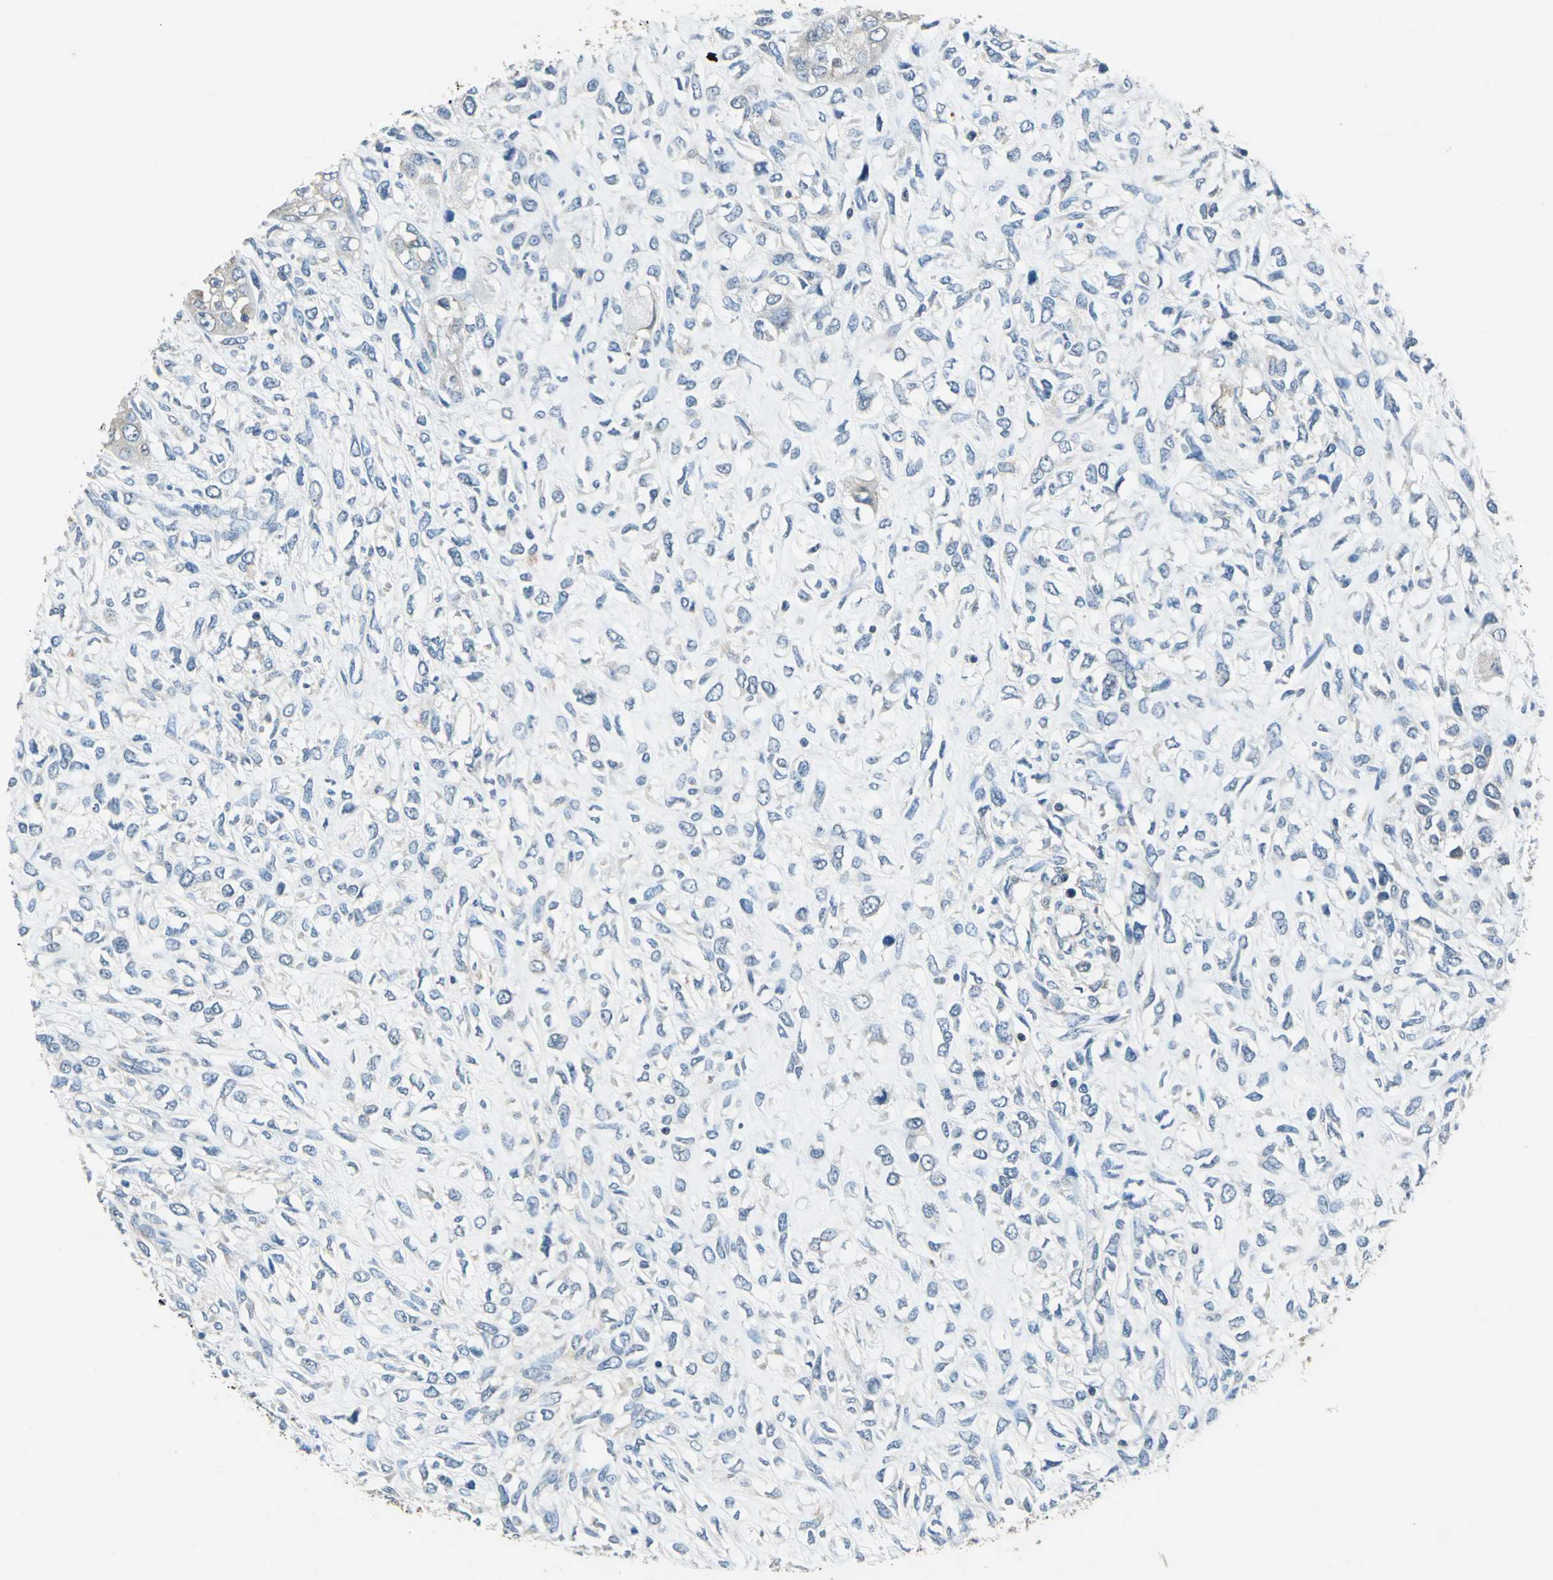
{"staining": {"intensity": "negative", "quantity": "none", "location": "none"}, "tissue": "head and neck cancer", "cell_type": "Tumor cells", "image_type": "cancer", "snomed": [{"axis": "morphology", "description": "Necrosis, NOS"}, {"axis": "morphology", "description": "Neoplasm, malignant, NOS"}, {"axis": "topography", "description": "Salivary gland"}, {"axis": "topography", "description": "Head-Neck"}], "caption": "Head and neck neoplasm (malignant) stained for a protein using IHC displays no staining tumor cells.", "gene": "PRKCA", "patient": {"sex": "male", "age": 43}}